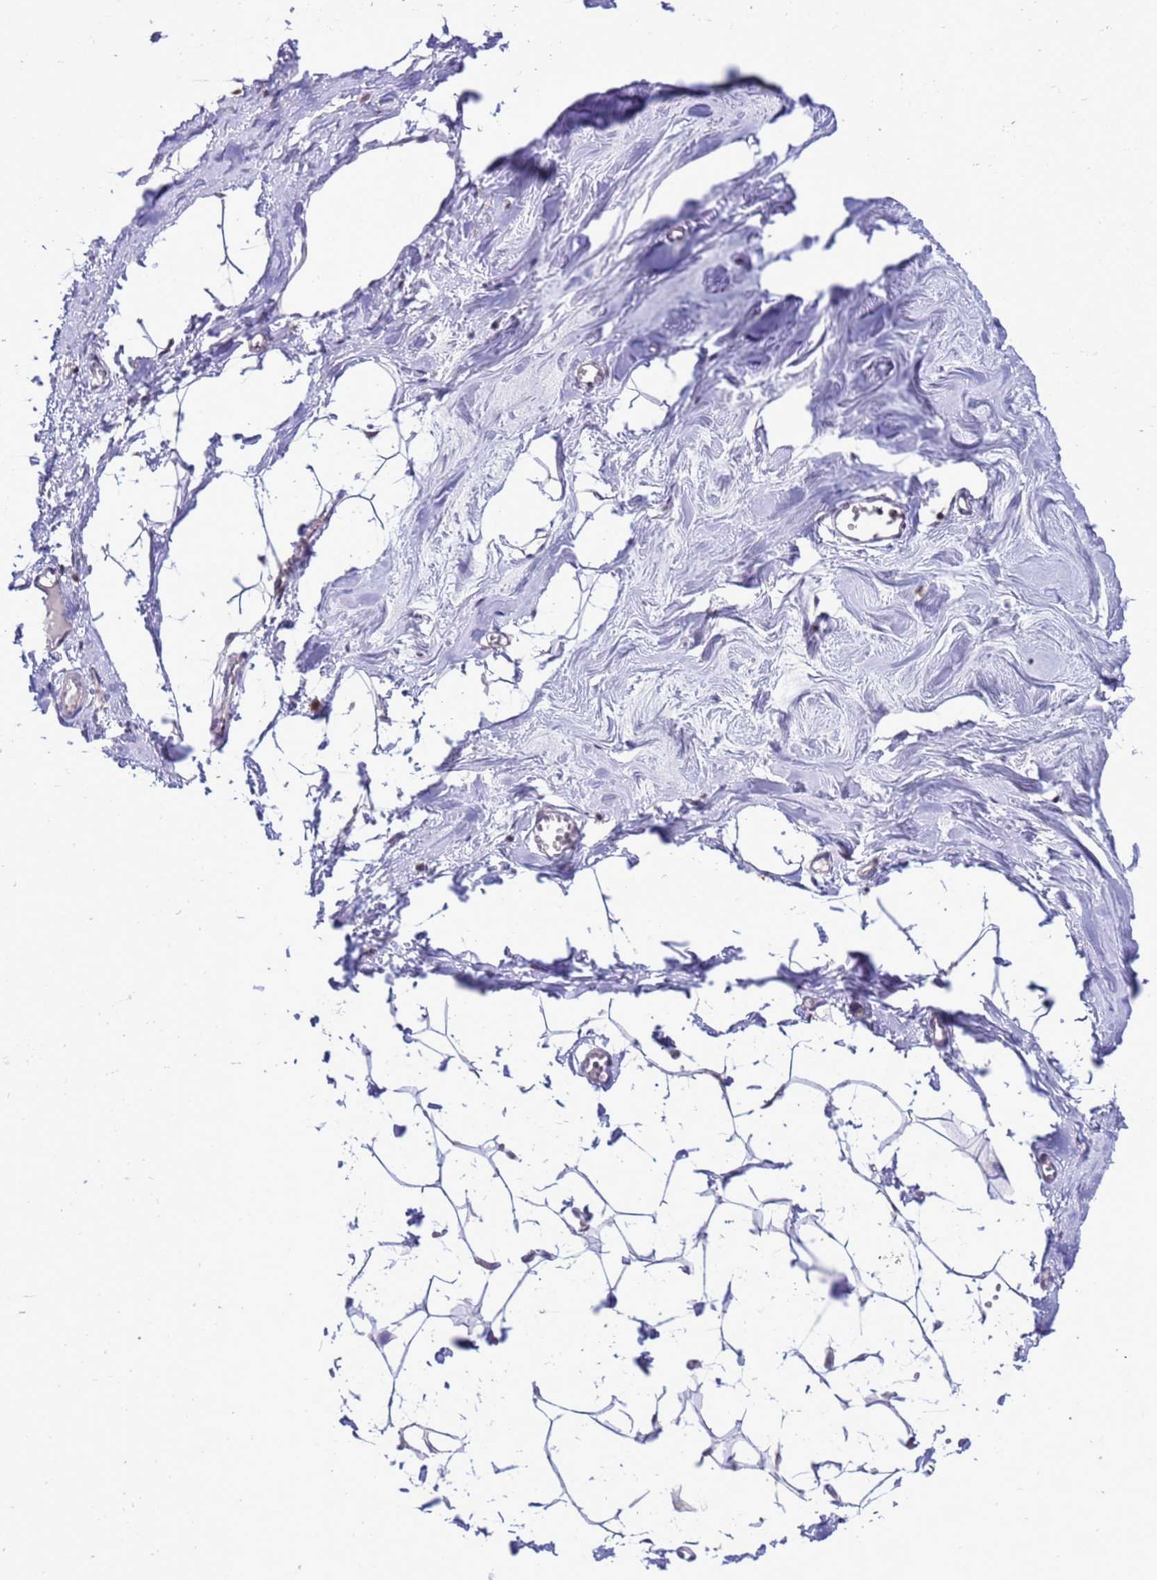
{"staining": {"intensity": "negative", "quantity": "none", "location": "none"}, "tissue": "breast", "cell_type": "Adipocytes", "image_type": "normal", "snomed": [{"axis": "morphology", "description": "Normal tissue, NOS"}, {"axis": "topography", "description": "Breast"}], "caption": "Immunohistochemistry (IHC) image of unremarkable breast stained for a protein (brown), which reveals no expression in adipocytes.", "gene": "RASD1", "patient": {"sex": "female", "age": 27}}